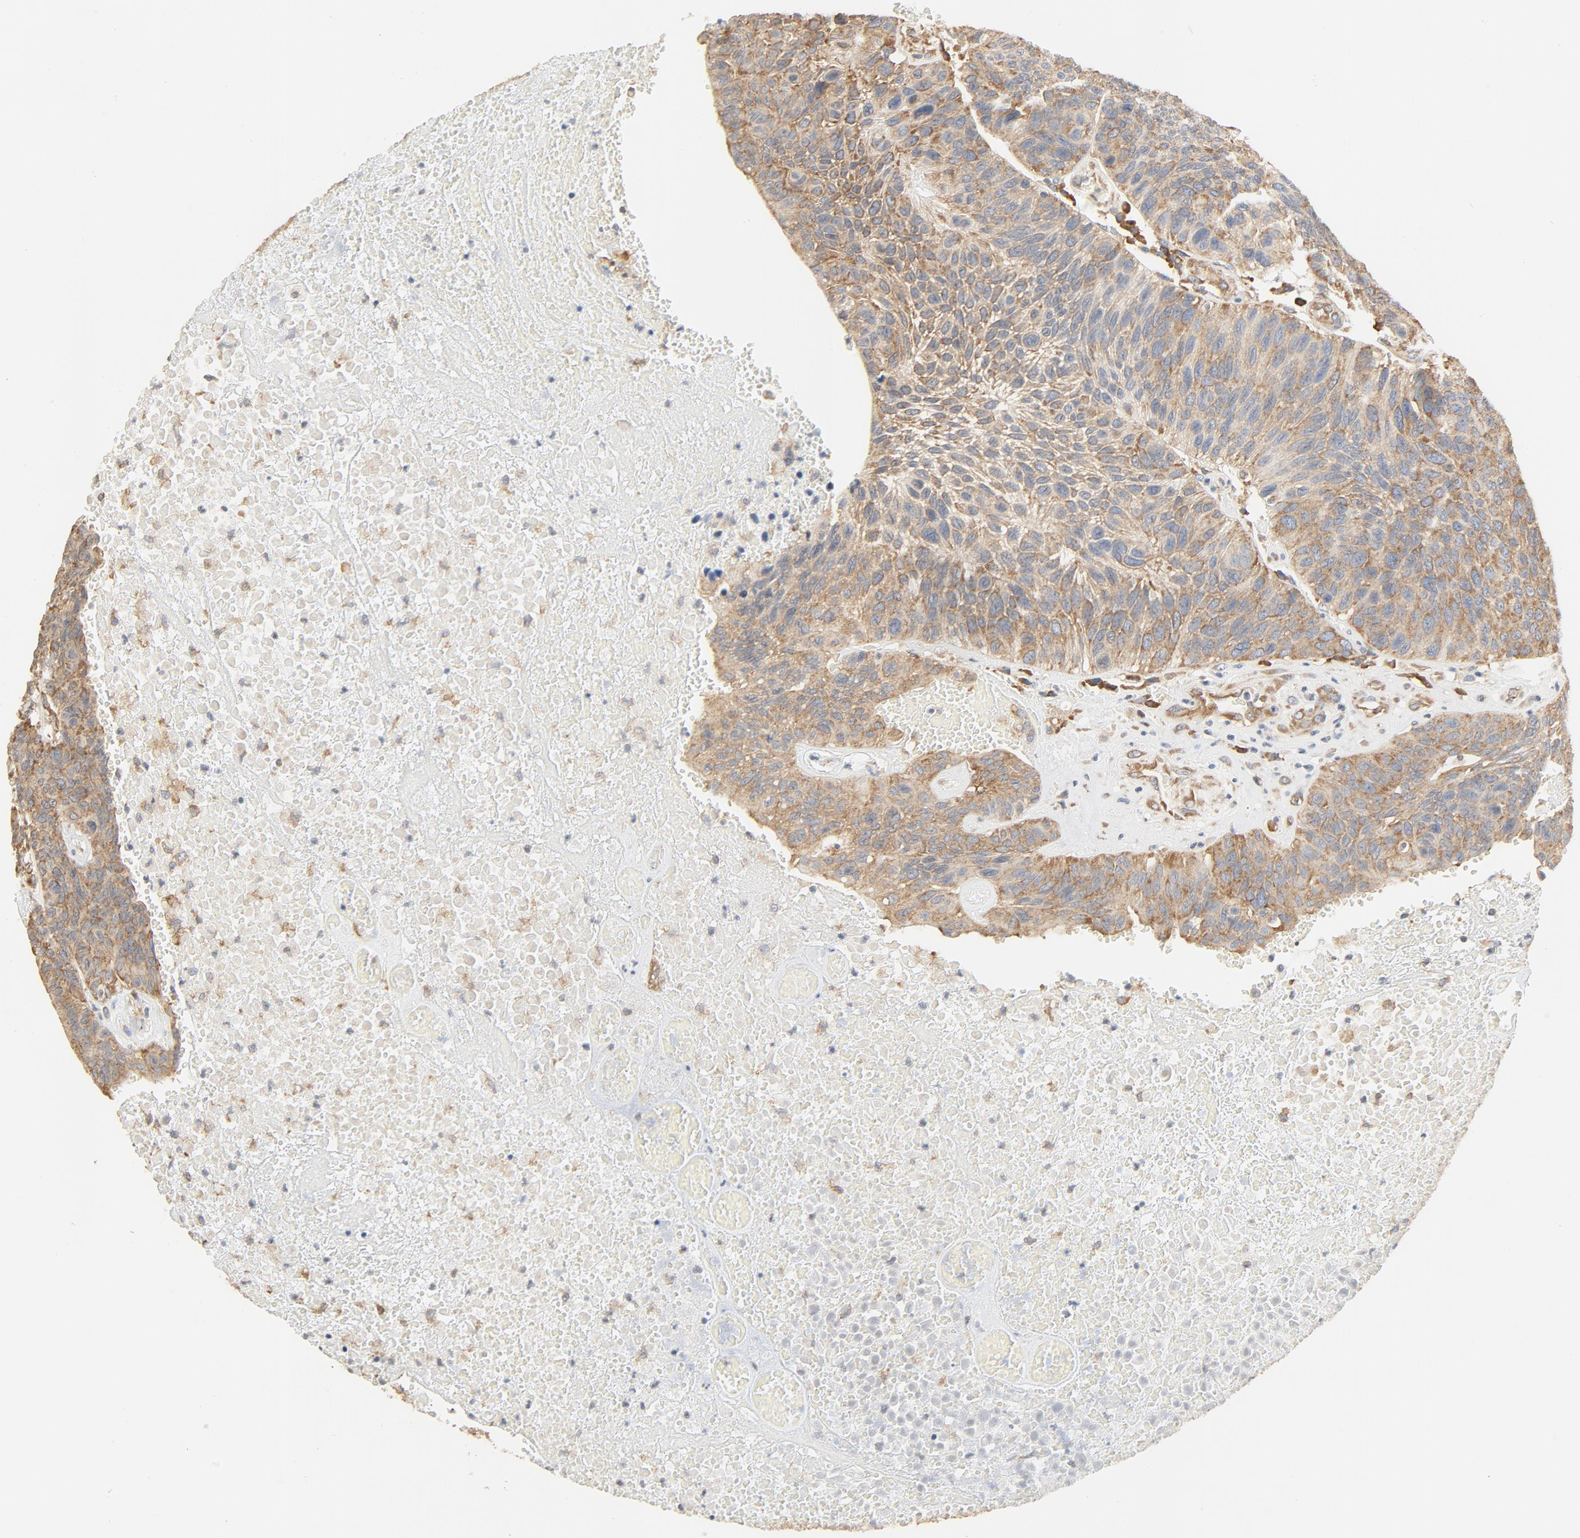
{"staining": {"intensity": "moderate", "quantity": ">75%", "location": "cytoplasmic/membranous"}, "tissue": "urothelial cancer", "cell_type": "Tumor cells", "image_type": "cancer", "snomed": [{"axis": "morphology", "description": "Urothelial carcinoma, High grade"}, {"axis": "topography", "description": "Urinary bladder"}], "caption": "Brown immunohistochemical staining in high-grade urothelial carcinoma reveals moderate cytoplasmic/membranous positivity in approximately >75% of tumor cells.", "gene": "RPS6", "patient": {"sex": "male", "age": 66}}